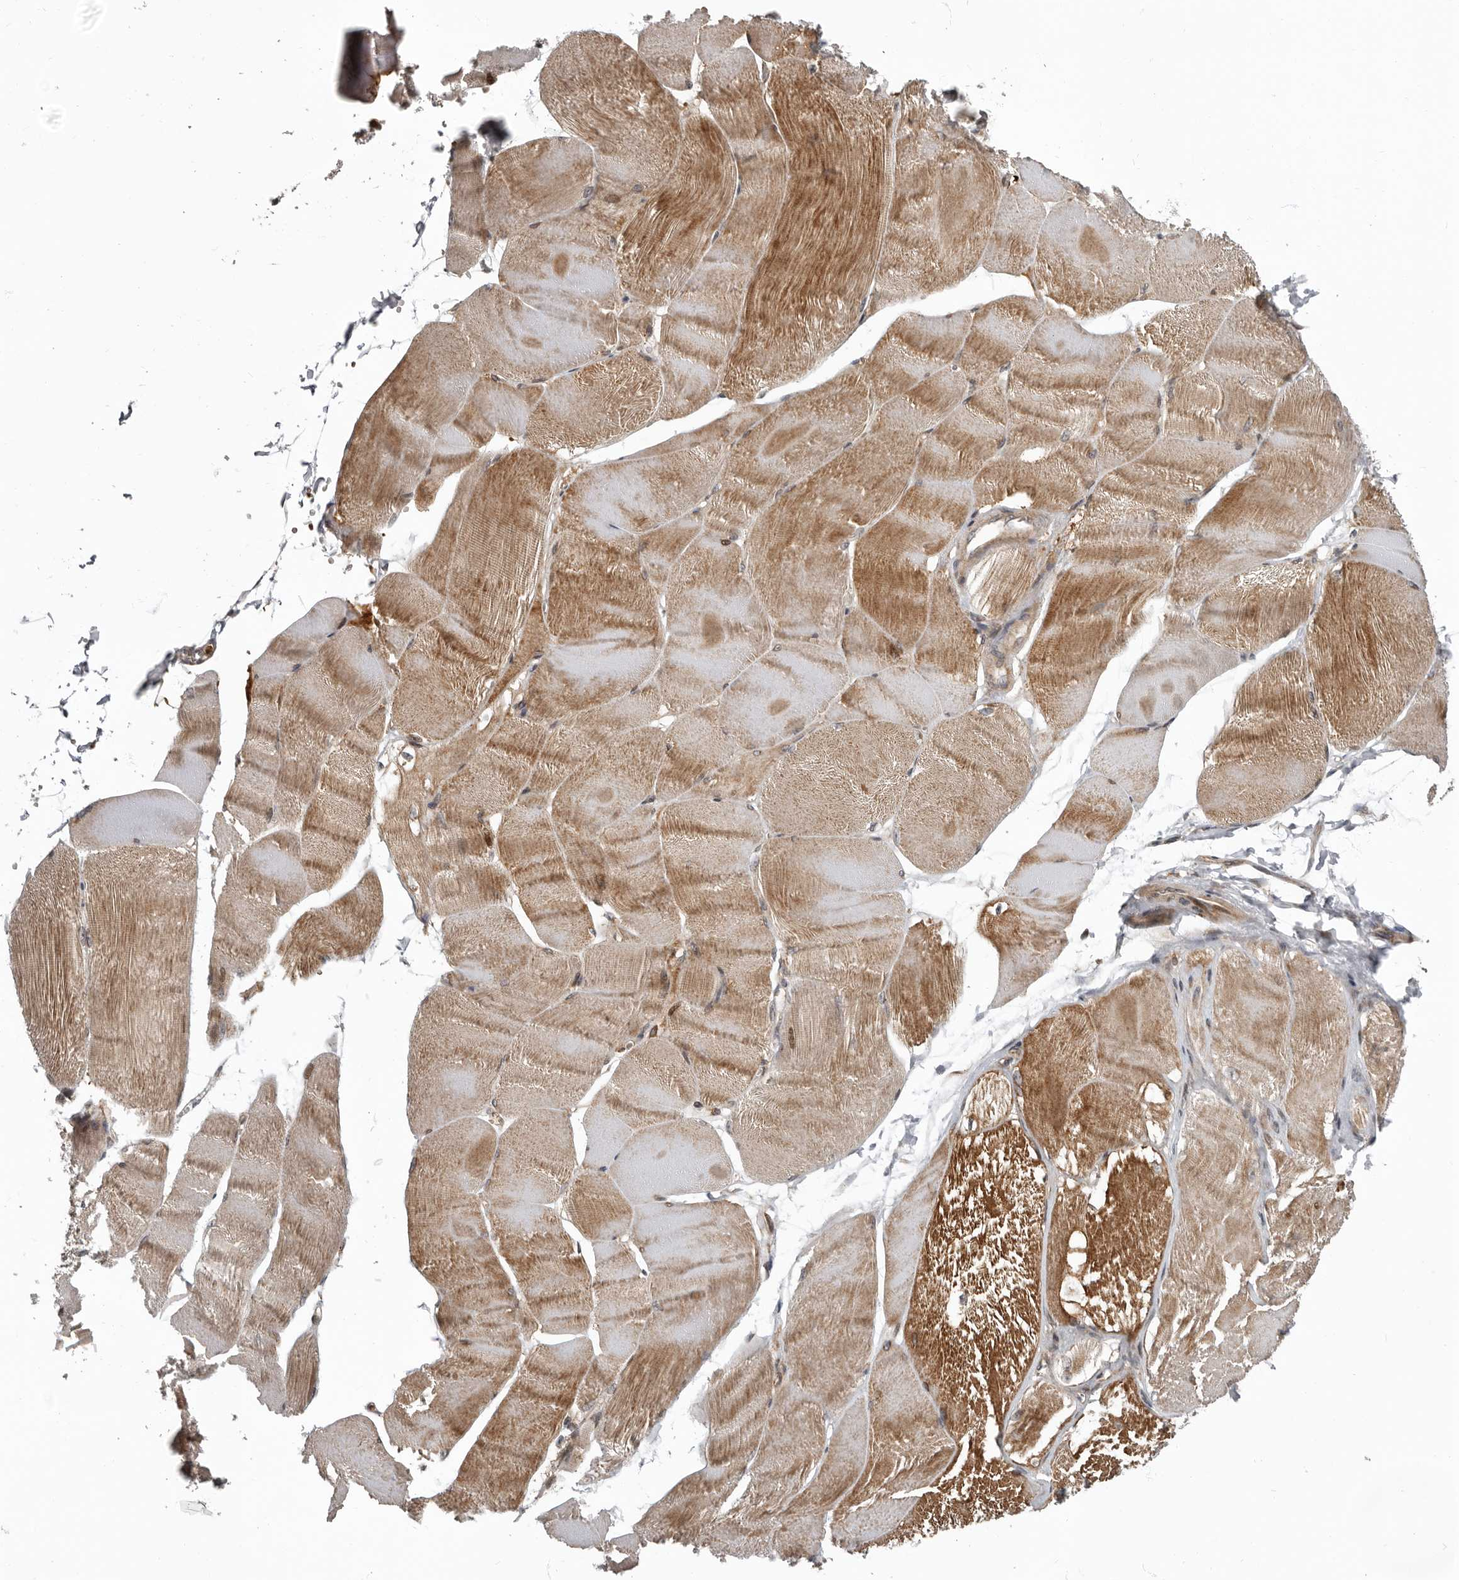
{"staining": {"intensity": "moderate", "quantity": ">75%", "location": "cytoplasmic/membranous"}, "tissue": "skeletal muscle", "cell_type": "Myocytes", "image_type": "normal", "snomed": [{"axis": "morphology", "description": "Normal tissue, NOS"}, {"axis": "morphology", "description": "Basal cell carcinoma"}, {"axis": "topography", "description": "Skeletal muscle"}], "caption": "Immunohistochemical staining of normal human skeletal muscle exhibits medium levels of moderate cytoplasmic/membranous expression in about >75% of myocytes.", "gene": "FGFR4", "patient": {"sex": "female", "age": 64}}